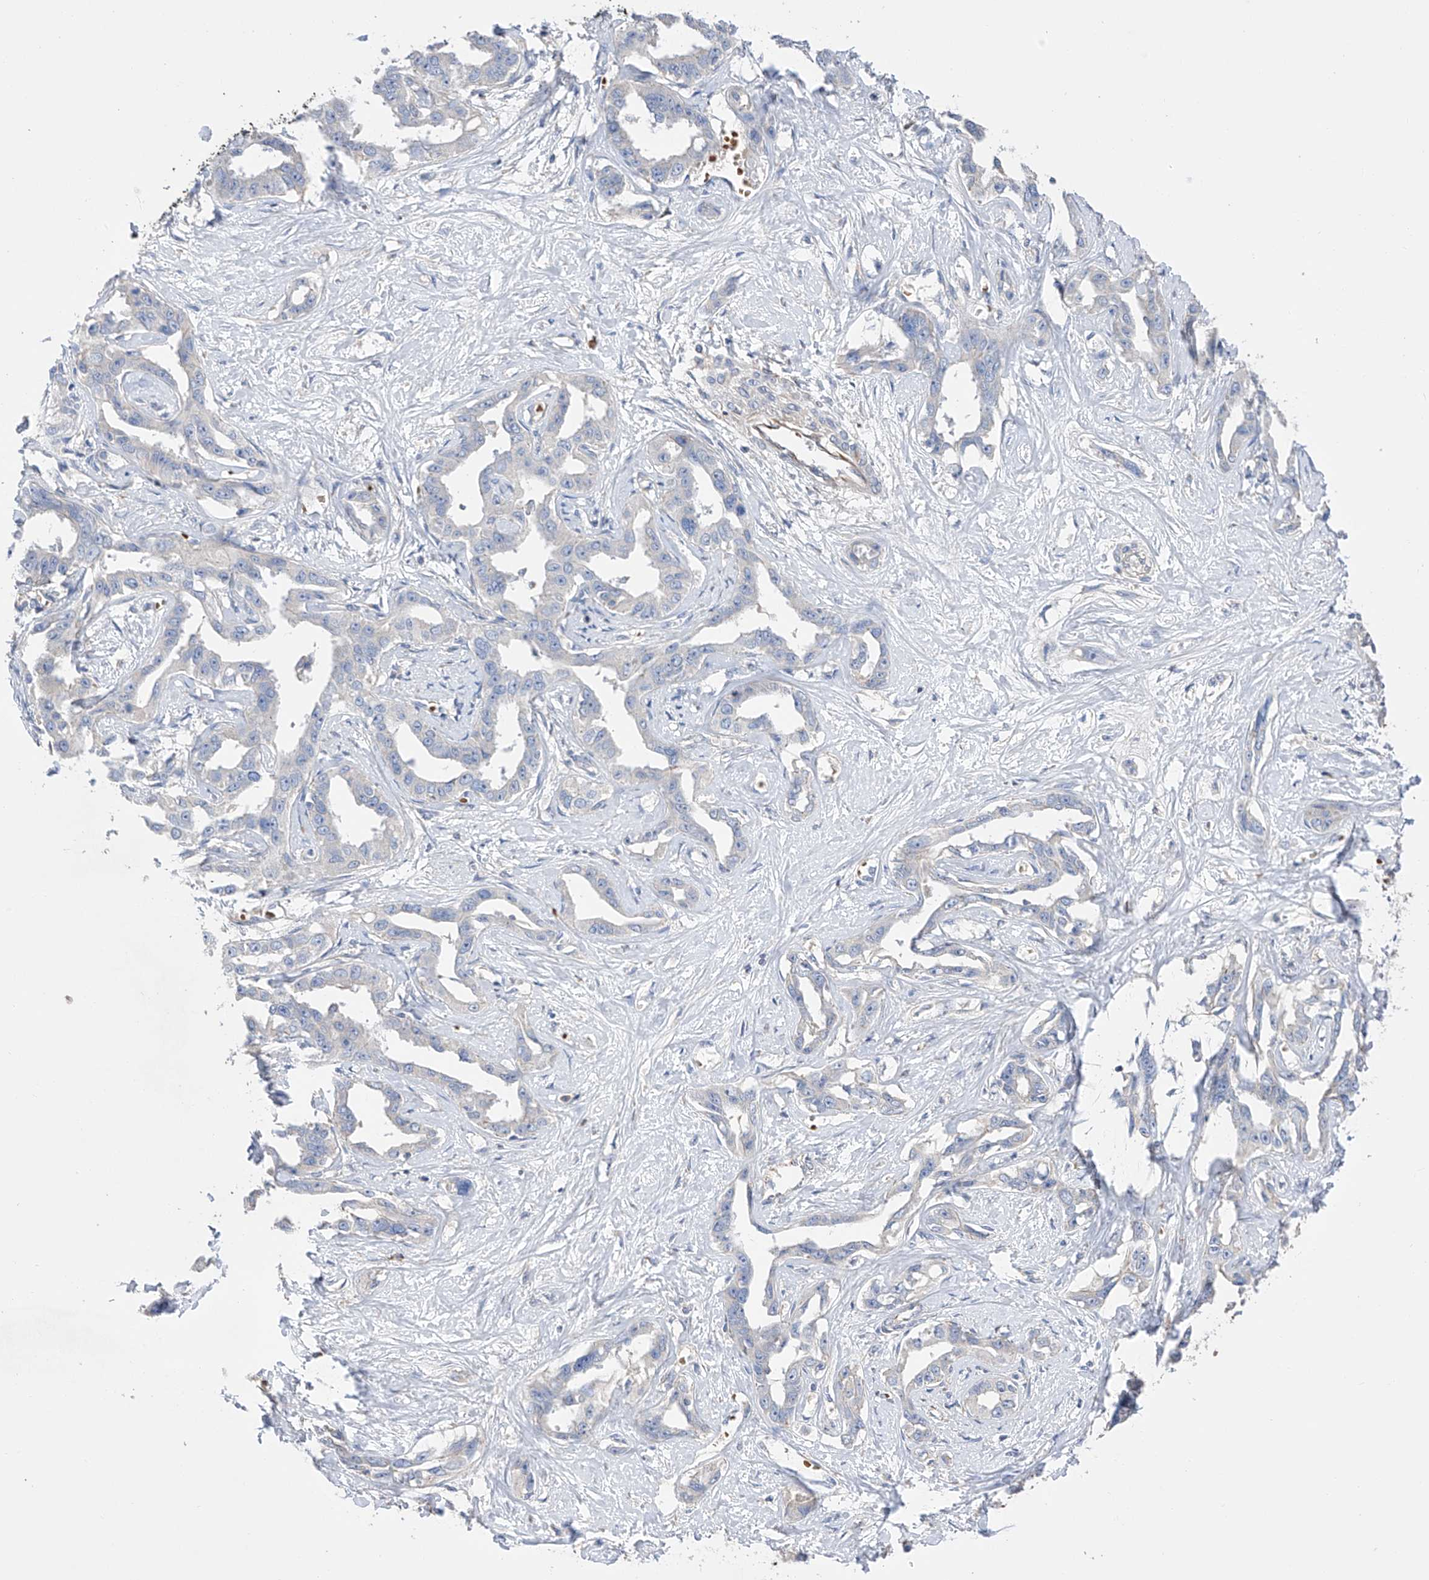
{"staining": {"intensity": "negative", "quantity": "none", "location": "none"}, "tissue": "liver cancer", "cell_type": "Tumor cells", "image_type": "cancer", "snomed": [{"axis": "morphology", "description": "Cholangiocarcinoma"}, {"axis": "topography", "description": "Liver"}], "caption": "Liver cancer (cholangiocarcinoma) was stained to show a protein in brown. There is no significant expression in tumor cells. (Stains: DAB immunohistochemistry (IHC) with hematoxylin counter stain, Microscopy: brightfield microscopy at high magnification).", "gene": "NFATC4", "patient": {"sex": "male", "age": 59}}